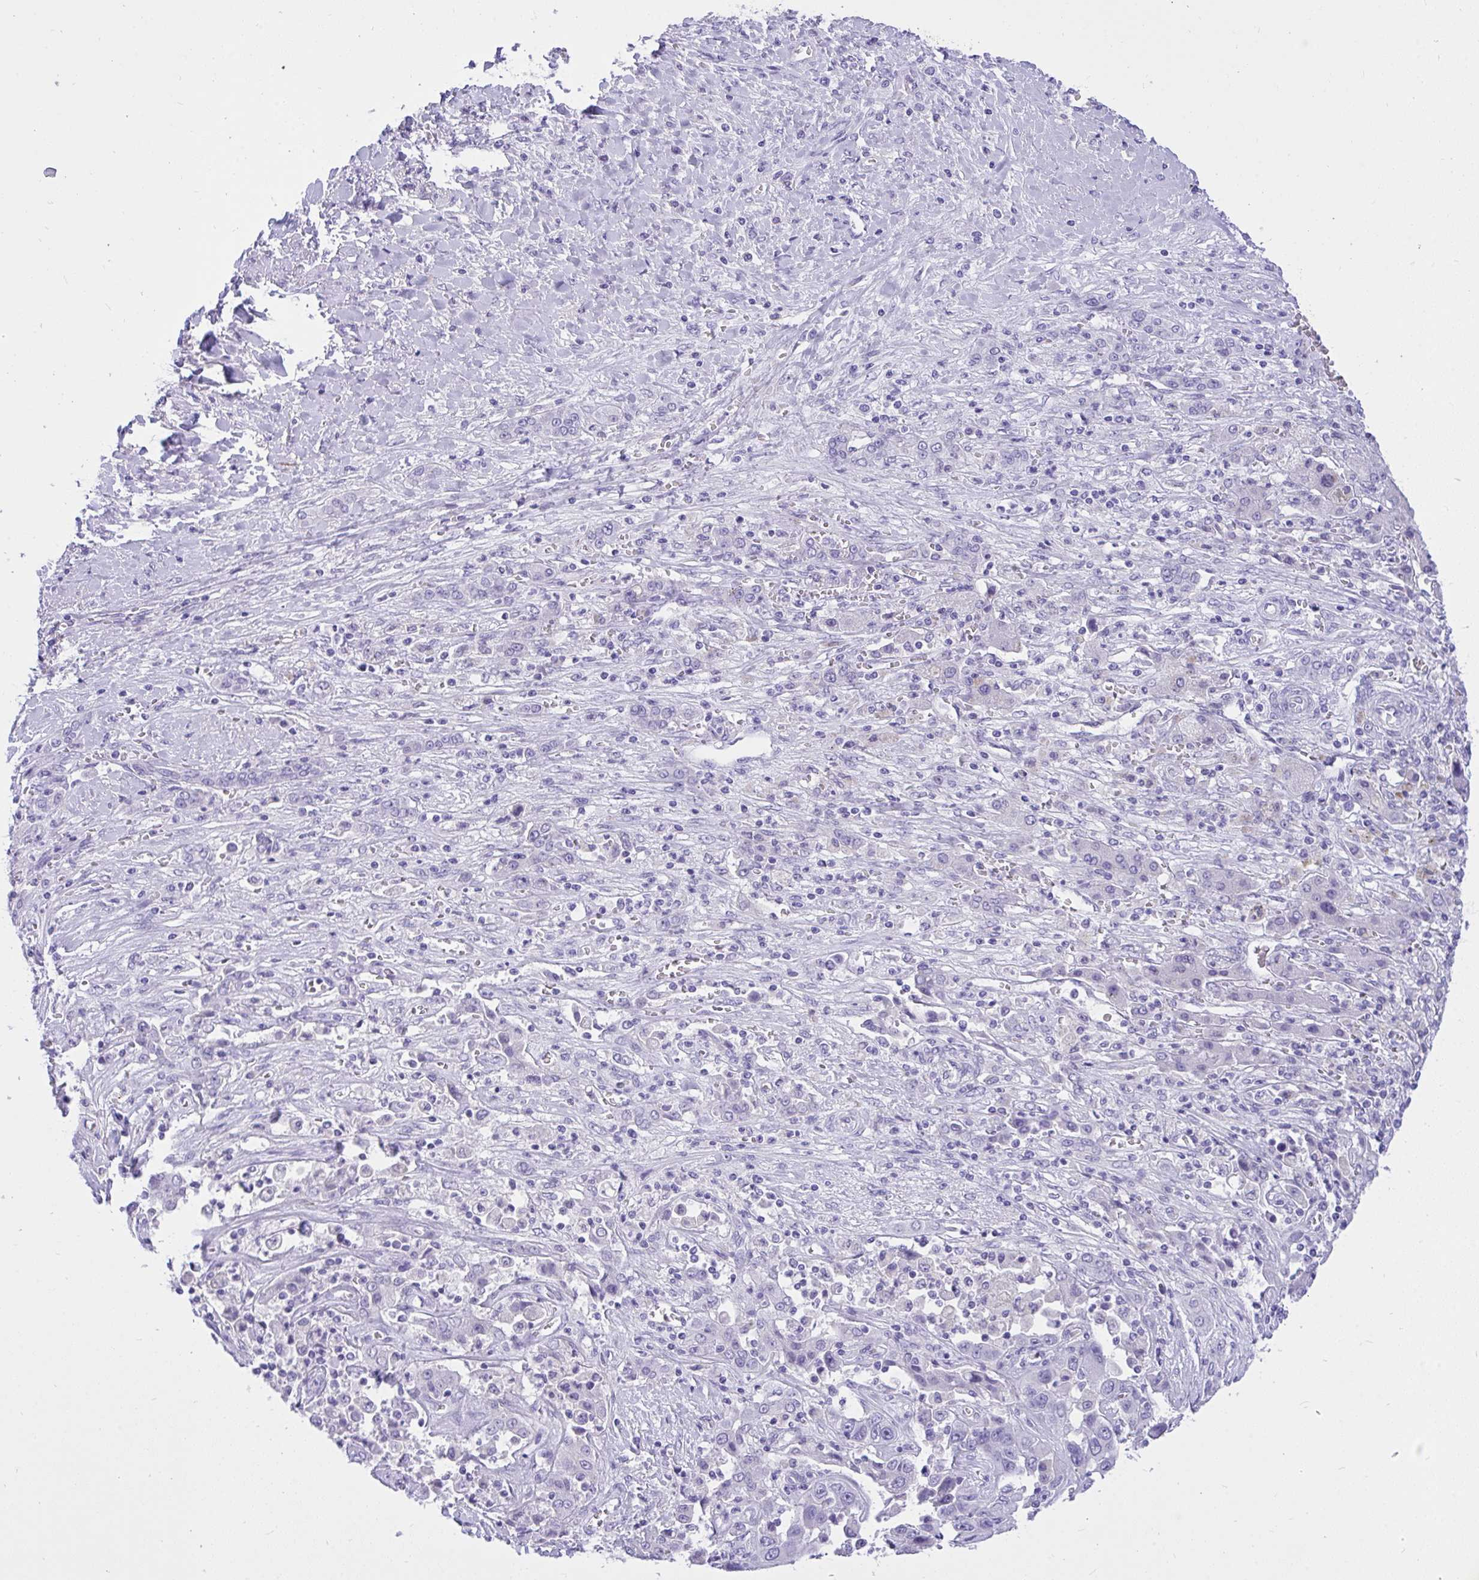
{"staining": {"intensity": "negative", "quantity": "none", "location": "none"}, "tissue": "liver cancer", "cell_type": "Tumor cells", "image_type": "cancer", "snomed": [{"axis": "morphology", "description": "Cholangiocarcinoma"}, {"axis": "topography", "description": "Liver"}], "caption": "Protein analysis of liver cholangiocarcinoma exhibits no significant staining in tumor cells. Nuclei are stained in blue.", "gene": "TLN2", "patient": {"sex": "female", "age": 52}}